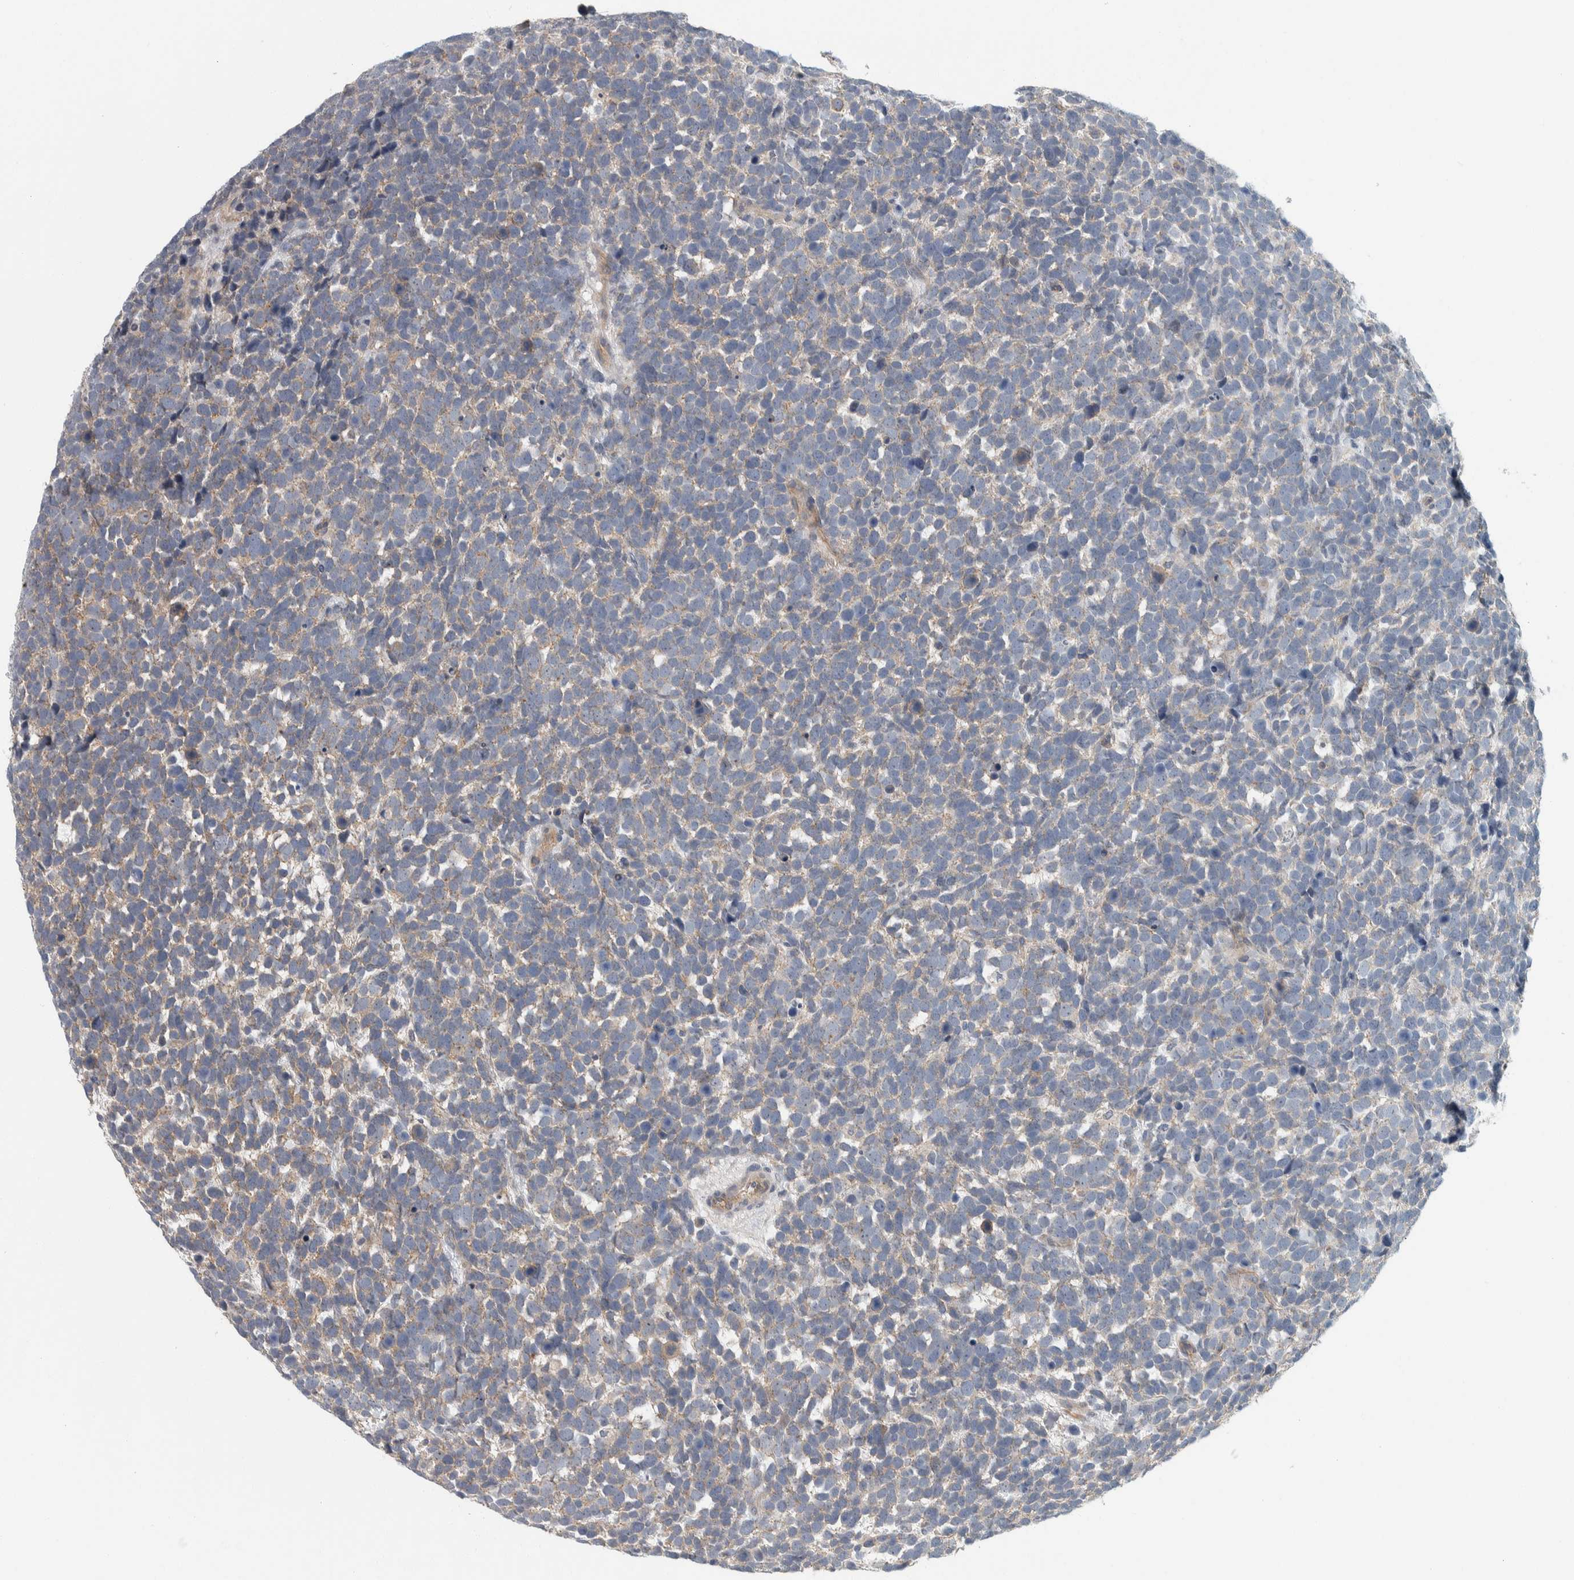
{"staining": {"intensity": "weak", "quantity": "25%-75%", "location": "cytoplasmic/membranous"}, "tissue": "urothelial cancer", "cell_type": "Tumor cells", "image_type": "cancer", "snomed": [{"axis": "morphology", "description": "Urothelial carcinoma, High grade"}, {"axis": "topography", "description": "Urinary bladder"}], "caption": "Human urothelial cancer stained for a protein (brown) exhibits weak cytoplasmic/membranous positive positivity in about 25%-75% of tumor cells.", "gene": "KCNJ3", "patient": {"sex": "female", "age": 82}}